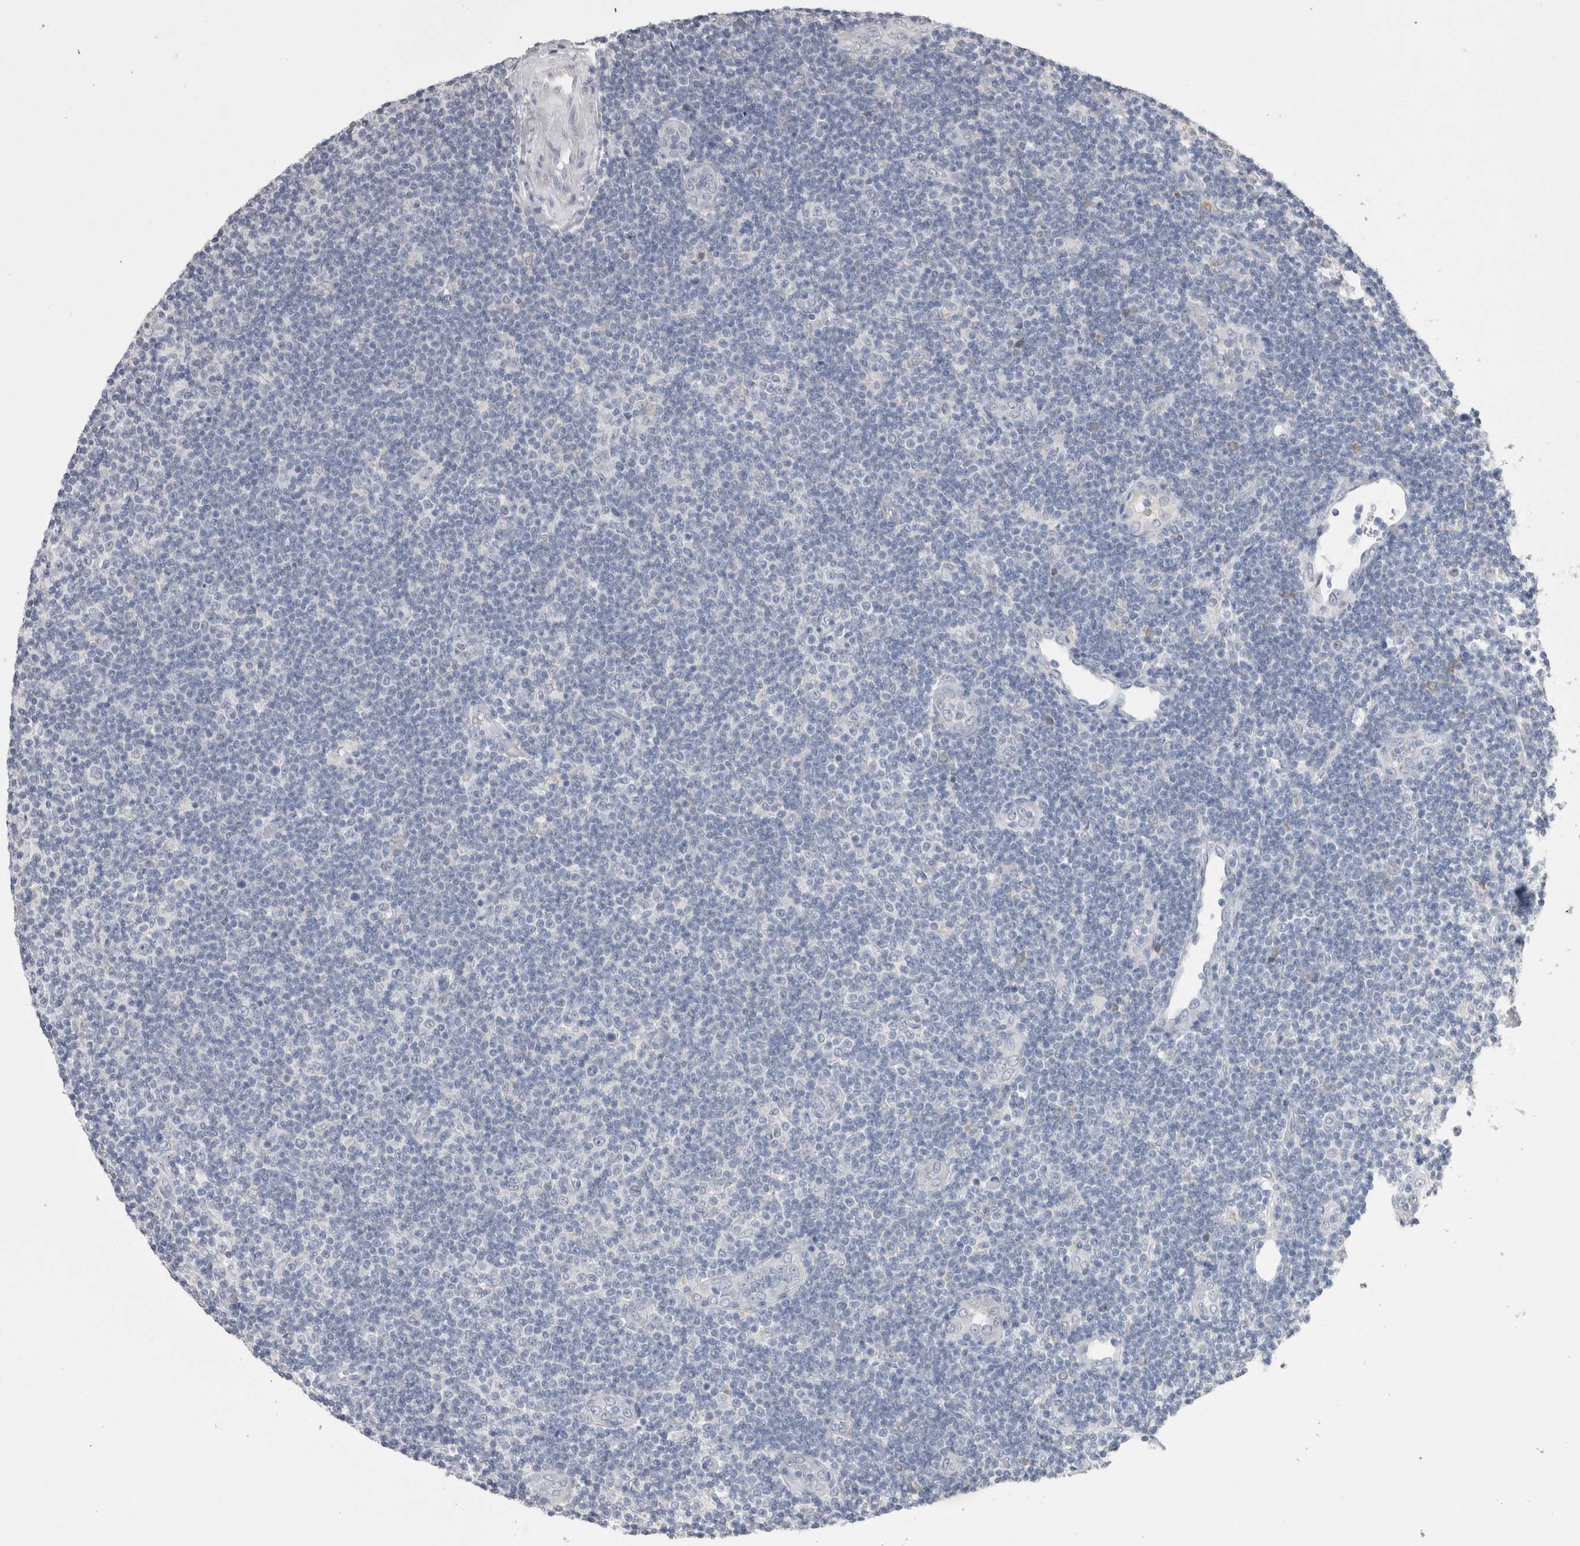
{"staining": {"intensity": "negative", "quantity": "none", "location": "none"}, "tissue": "lymphoma", "cell_type": "Tumor cells", "image_type": "cancer", "snomed": [{"axis": "morphology", "description": "Malignant lymphoma, non-Hodgkin's type, Low grade"}, {"axis": "topography", "description": "Lymph node"}], "caption": "High power microscopy image of an immunohistochemistry image of malignant lymphoma, non-Hodgkin's type (low-grade), revealing no significant staining in tumor cells.", "gene": "NOMO1", "patient": {"sex": "male", "age": 83}}